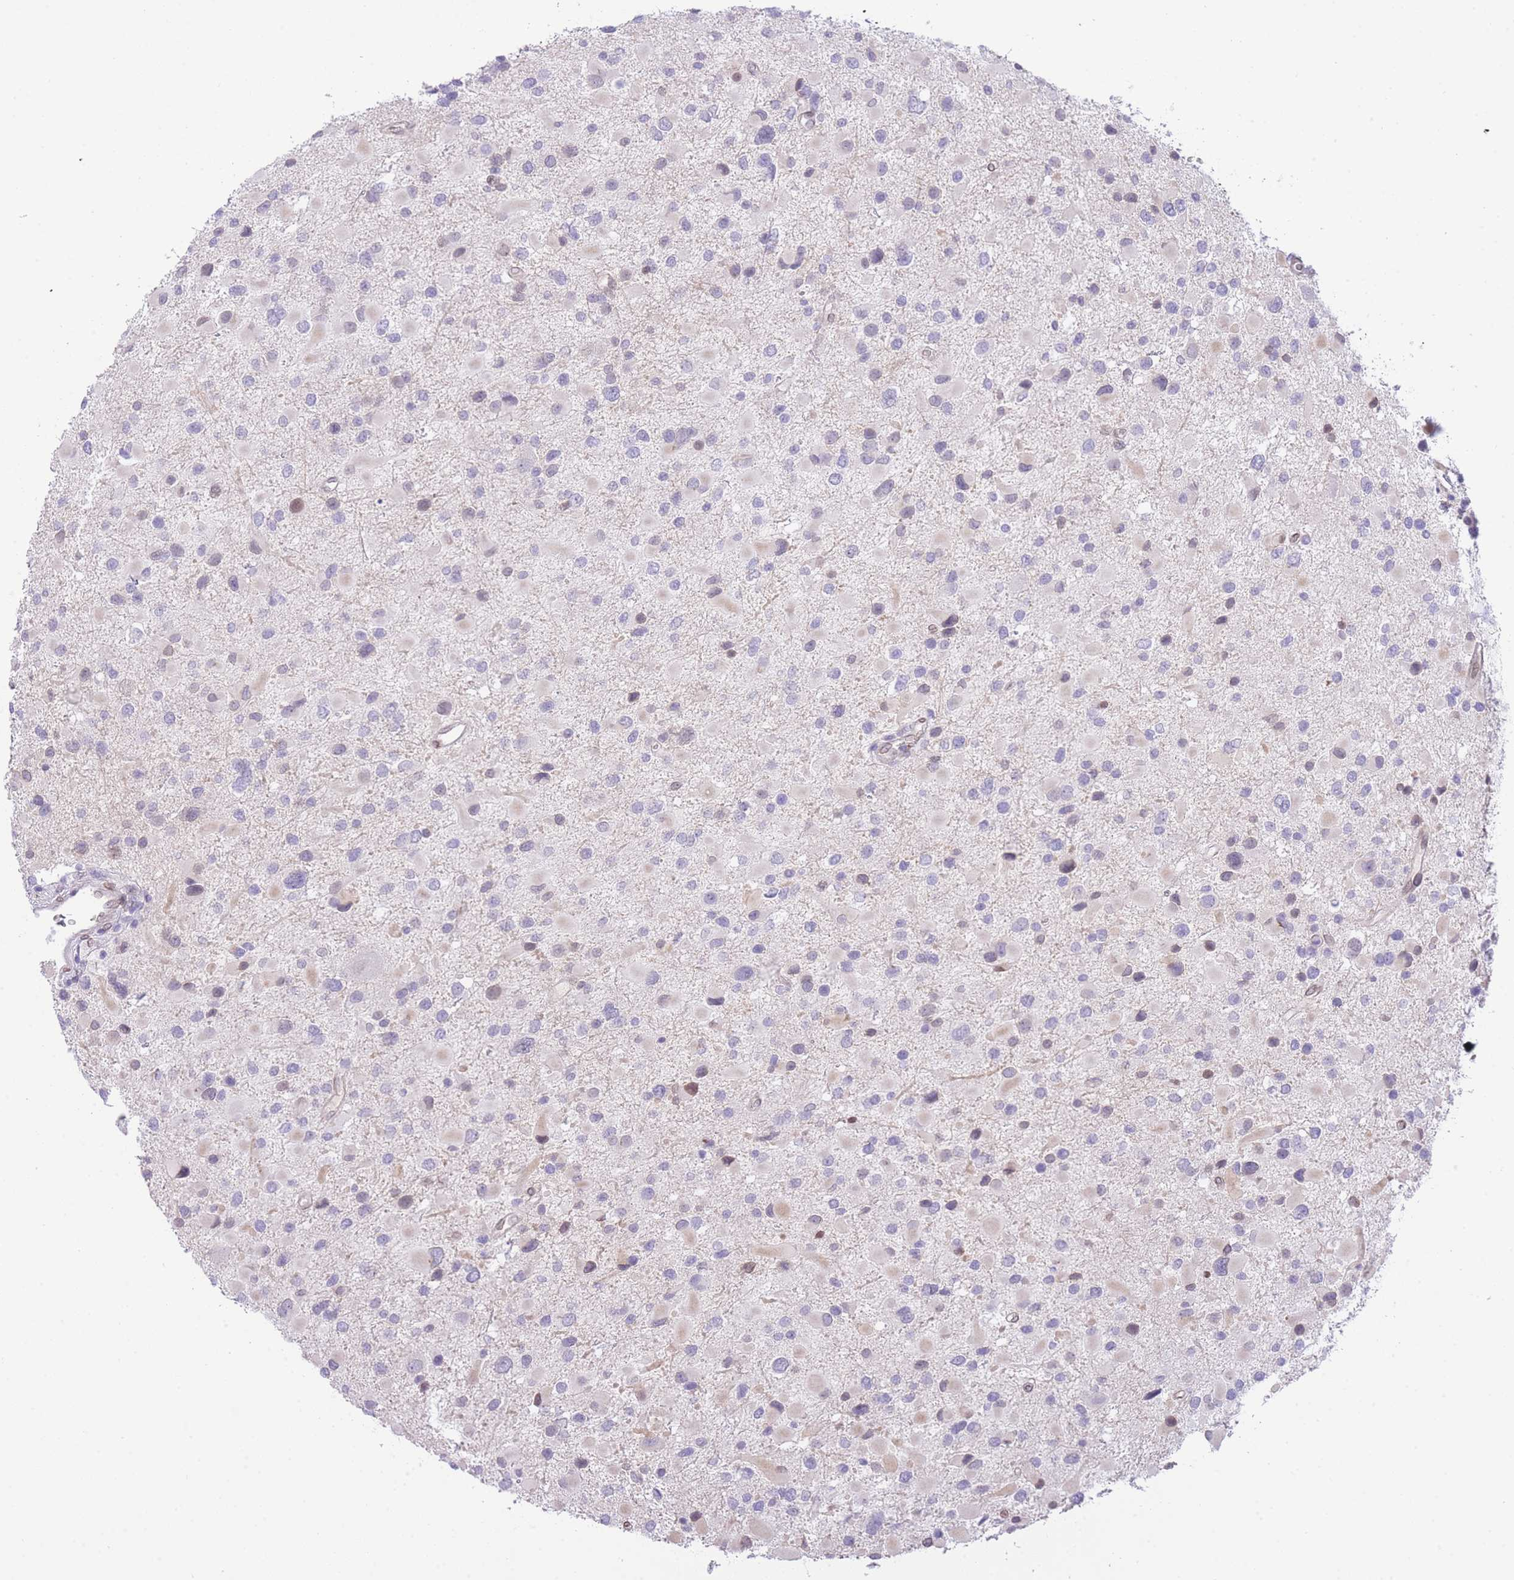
{"staining": {"intensity": "weak", "quantity": "<25%", "location": "nuclear"}, "tissue": "glioma", "cell_type": "Tumor cells", "image_type": "cancer", "snomed": [{"axis": "morphology", "description": "Glioma, malignant, Low grade"}, {"axis": "topography", "description": "Brain"}], "caption": "Immunohistochemical staining of malignant low-grade glioma exhibits no significant expression in tumor cells. (DAB (3,3'-diaminobenzidine) immunohistochemistry (IHC) visualized using brightfield microscopy, high magnification).", "gene": "OR10AD1", "patient": {"sex": "female", "age": 32}}